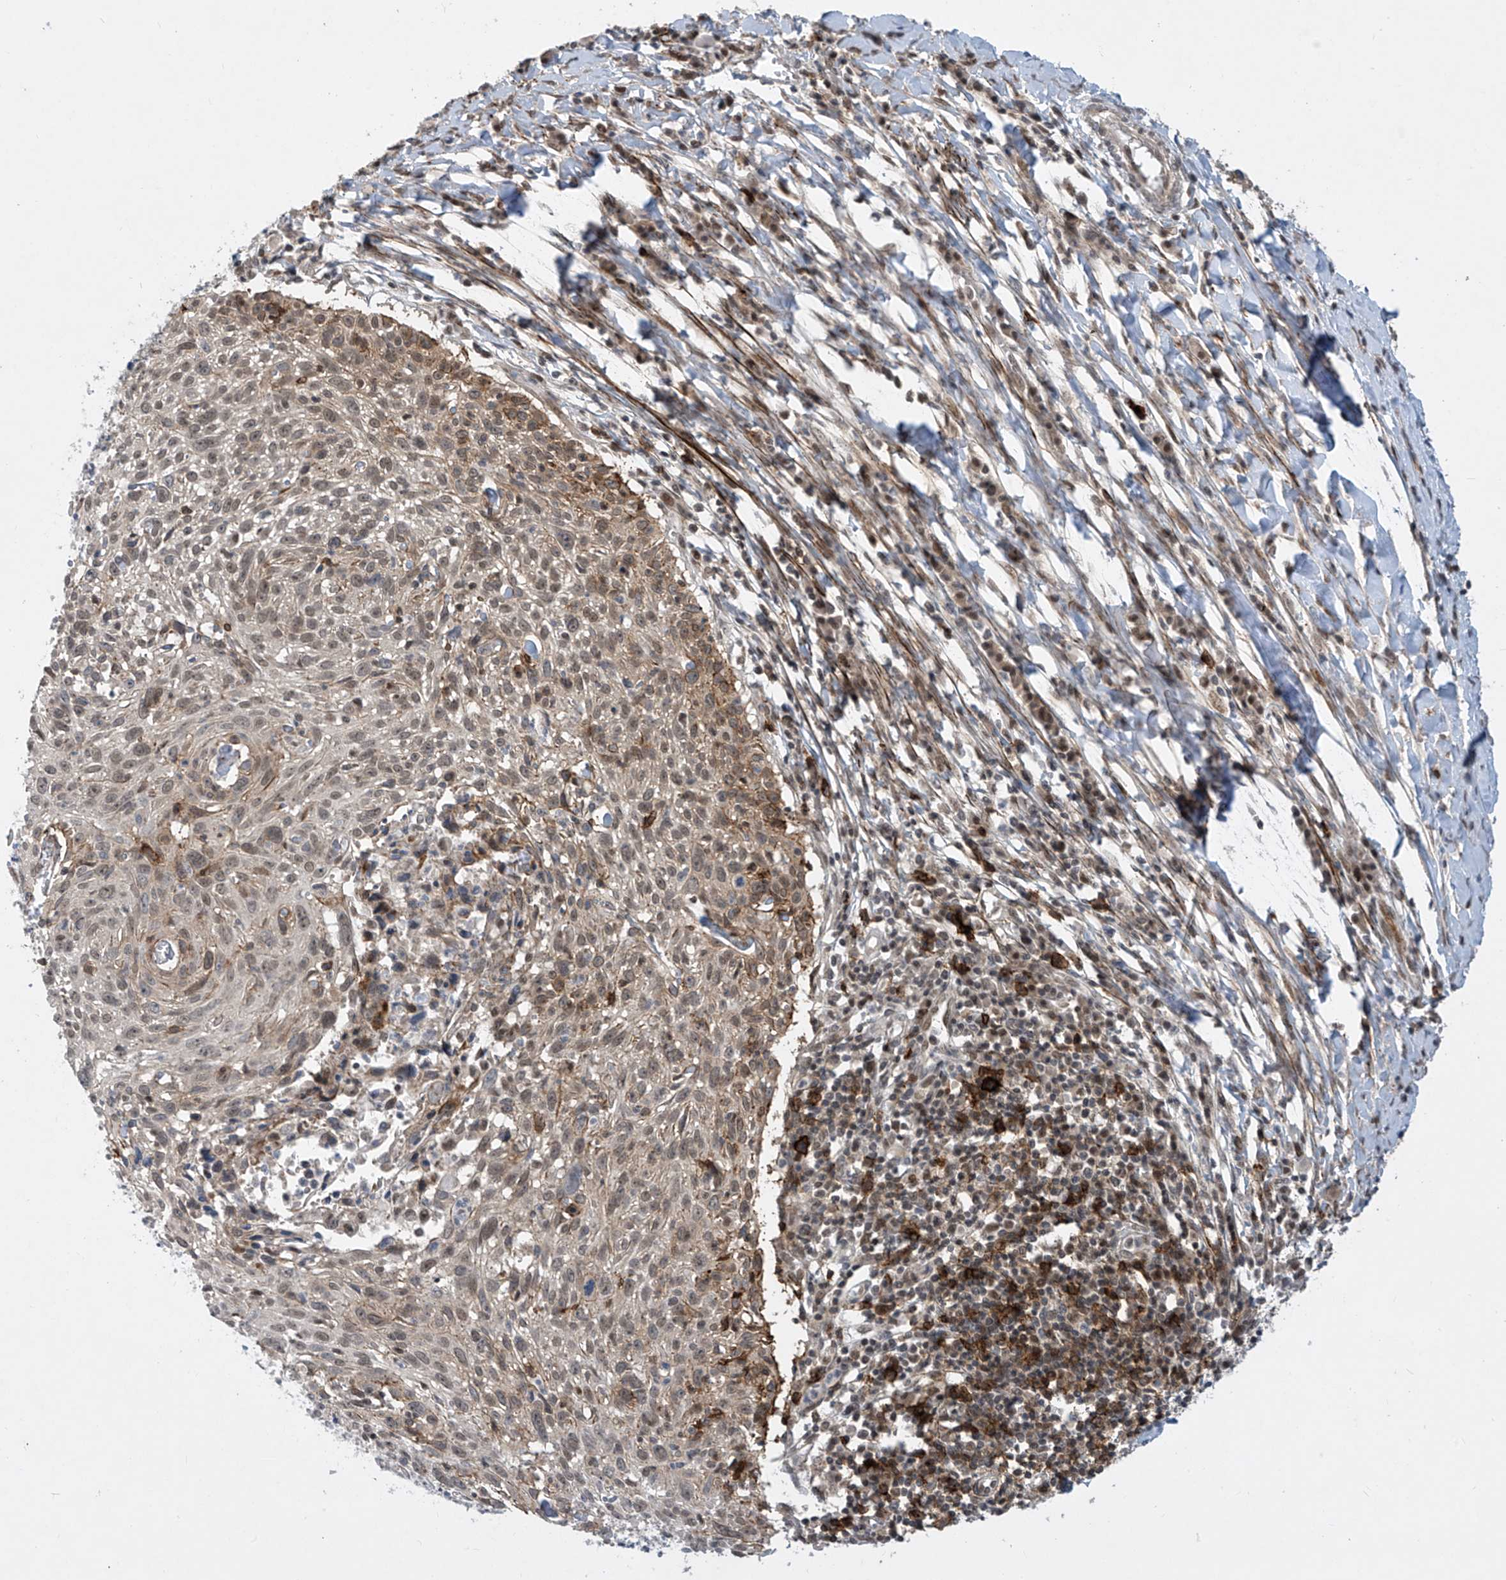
{"staining": {"intensity": "moderate", "quantity": "25%-75%", "location": "cytoplasmic/membranous,nuclear"}, "tissue": "cervical cancer", "cell_type": "Tumor cells", "image_type": "cancer", "snomed": [{"axis": "morphology", "description": "Squamous cell carcinoma, NOS"}, {"axis": "topography", "description": "Cervix"}], "caption": "Immunohistochemistry photomicrograph of human squamous cell carcinoma (cervical) stained for a protein (brown), which displays medium levels of moderate cytoplasmic/membranous and nuclear staining in about 25%-75% of tumor cells.", "gene": "LAGE3", "patient": {"sex": "female", "age": 51}}